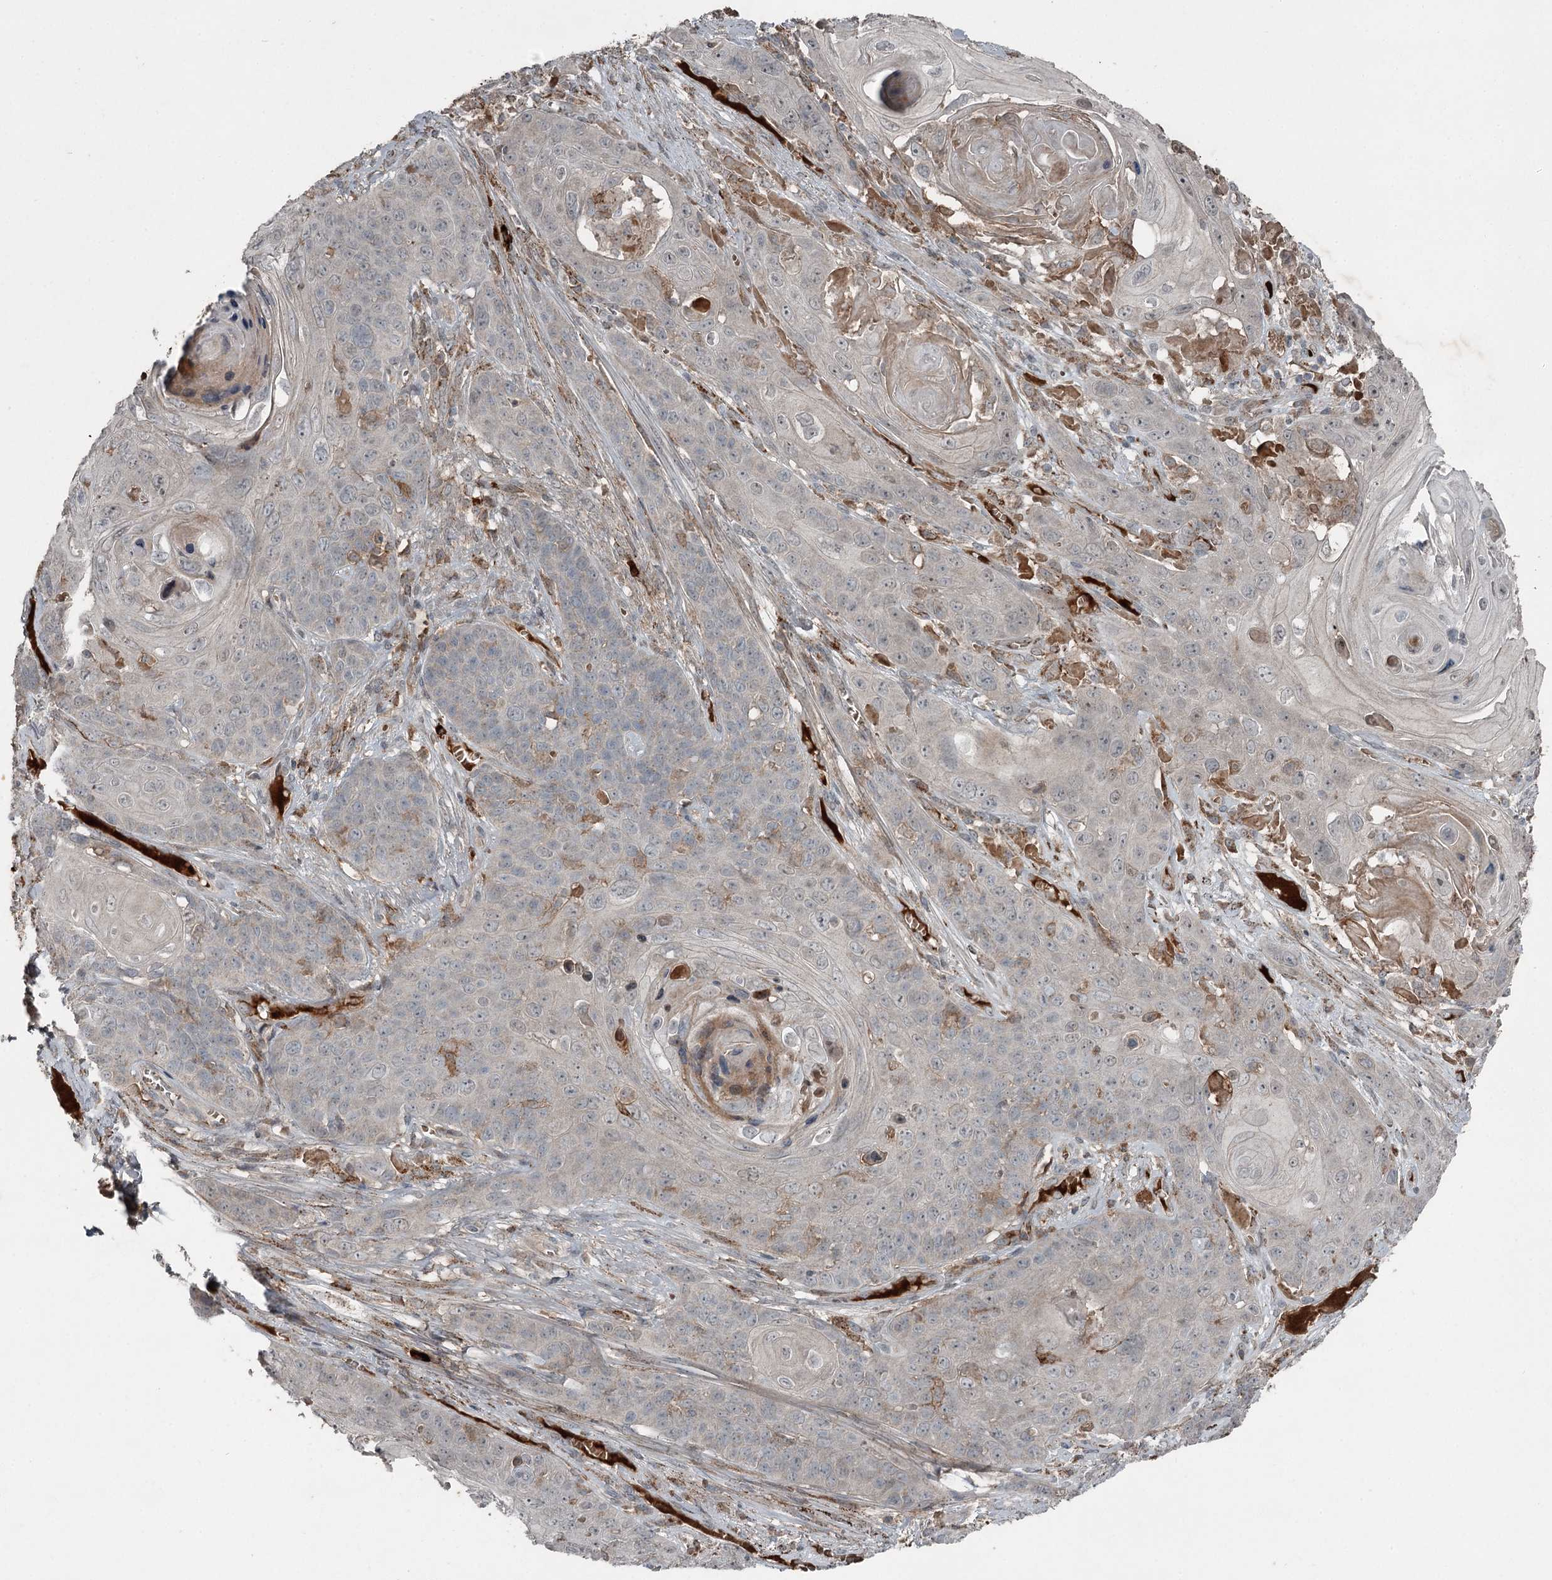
{"staining": {"intensity": "negative", "quantity": "none", "location": "none"}, "tissue": "skin cancer", "cell_type": "Tumor cells", "image_type": "cancer", "snomed": [{"axis": "morphology", "description": "Squamous cell carcinoma, NOS"}, {"axis": "topography", "description": "Skin"}], "caption": "Skin squamous cell carcinoma was stained to show a protein in brown. There is no significant staining in tumor cells.", "gene": "SLC39A8", "patient": {"sex": "male", "age": 55}}